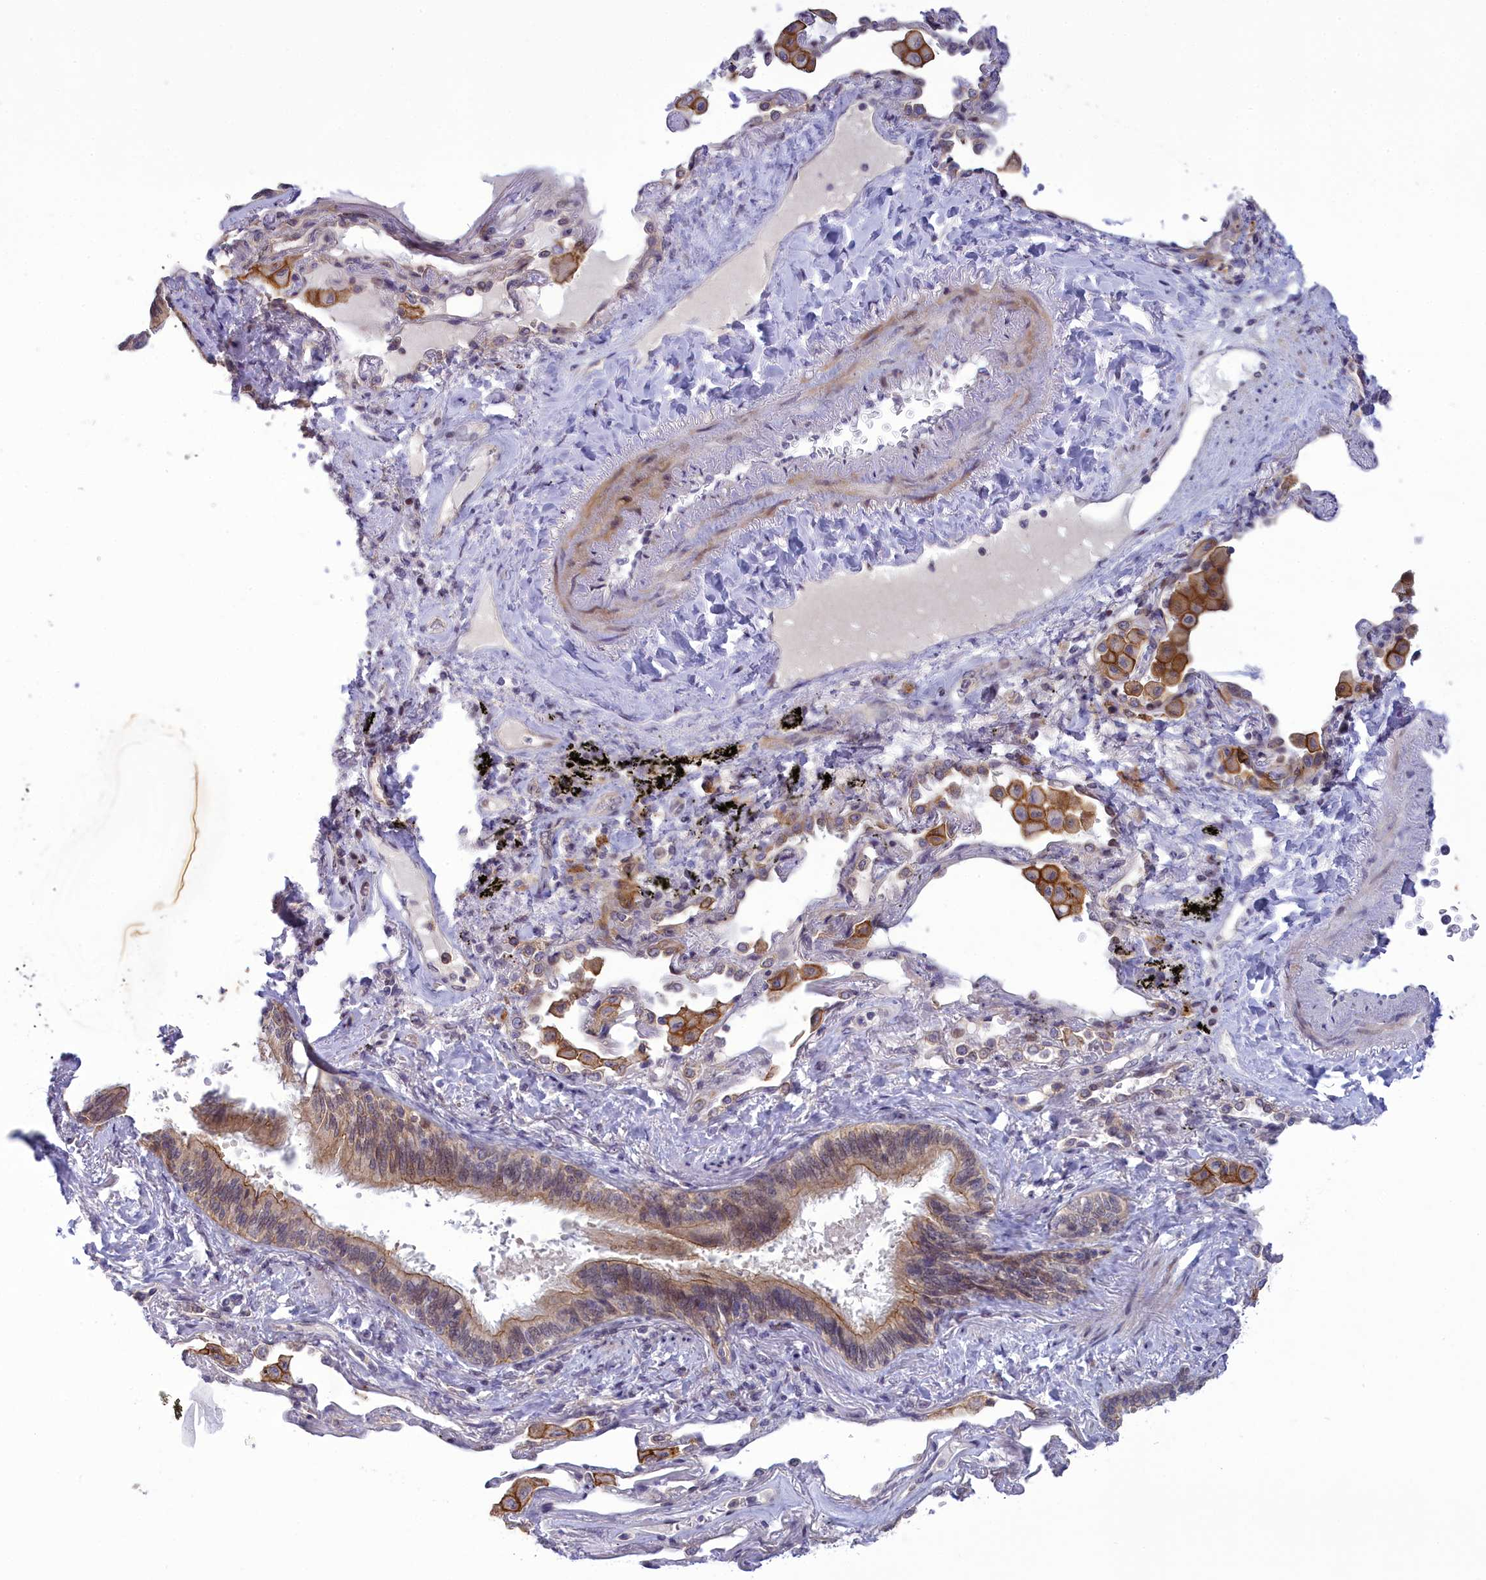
{"staining": {"intensity": "moderate", "quantity": "<25%", "location": "cytoplasmic/membranous"}, "tissue": "lung cancer", "cell_type": "Tumor cells", "image_type": "cancer", "snomed": [{"axis": "morphology", "description": "Adenocarcinoma, NOS"}, {"axis": "topography", "description": "Lung"}], "caption": "Lung adenocarcinoma stained for a protein (brown) demonstrates moderate cytoplasmic/membranous positive positivity in approximately <25% of tumor cells.", "gene": "CORO2A", "patient": {"sex": "female", "age": 69}}